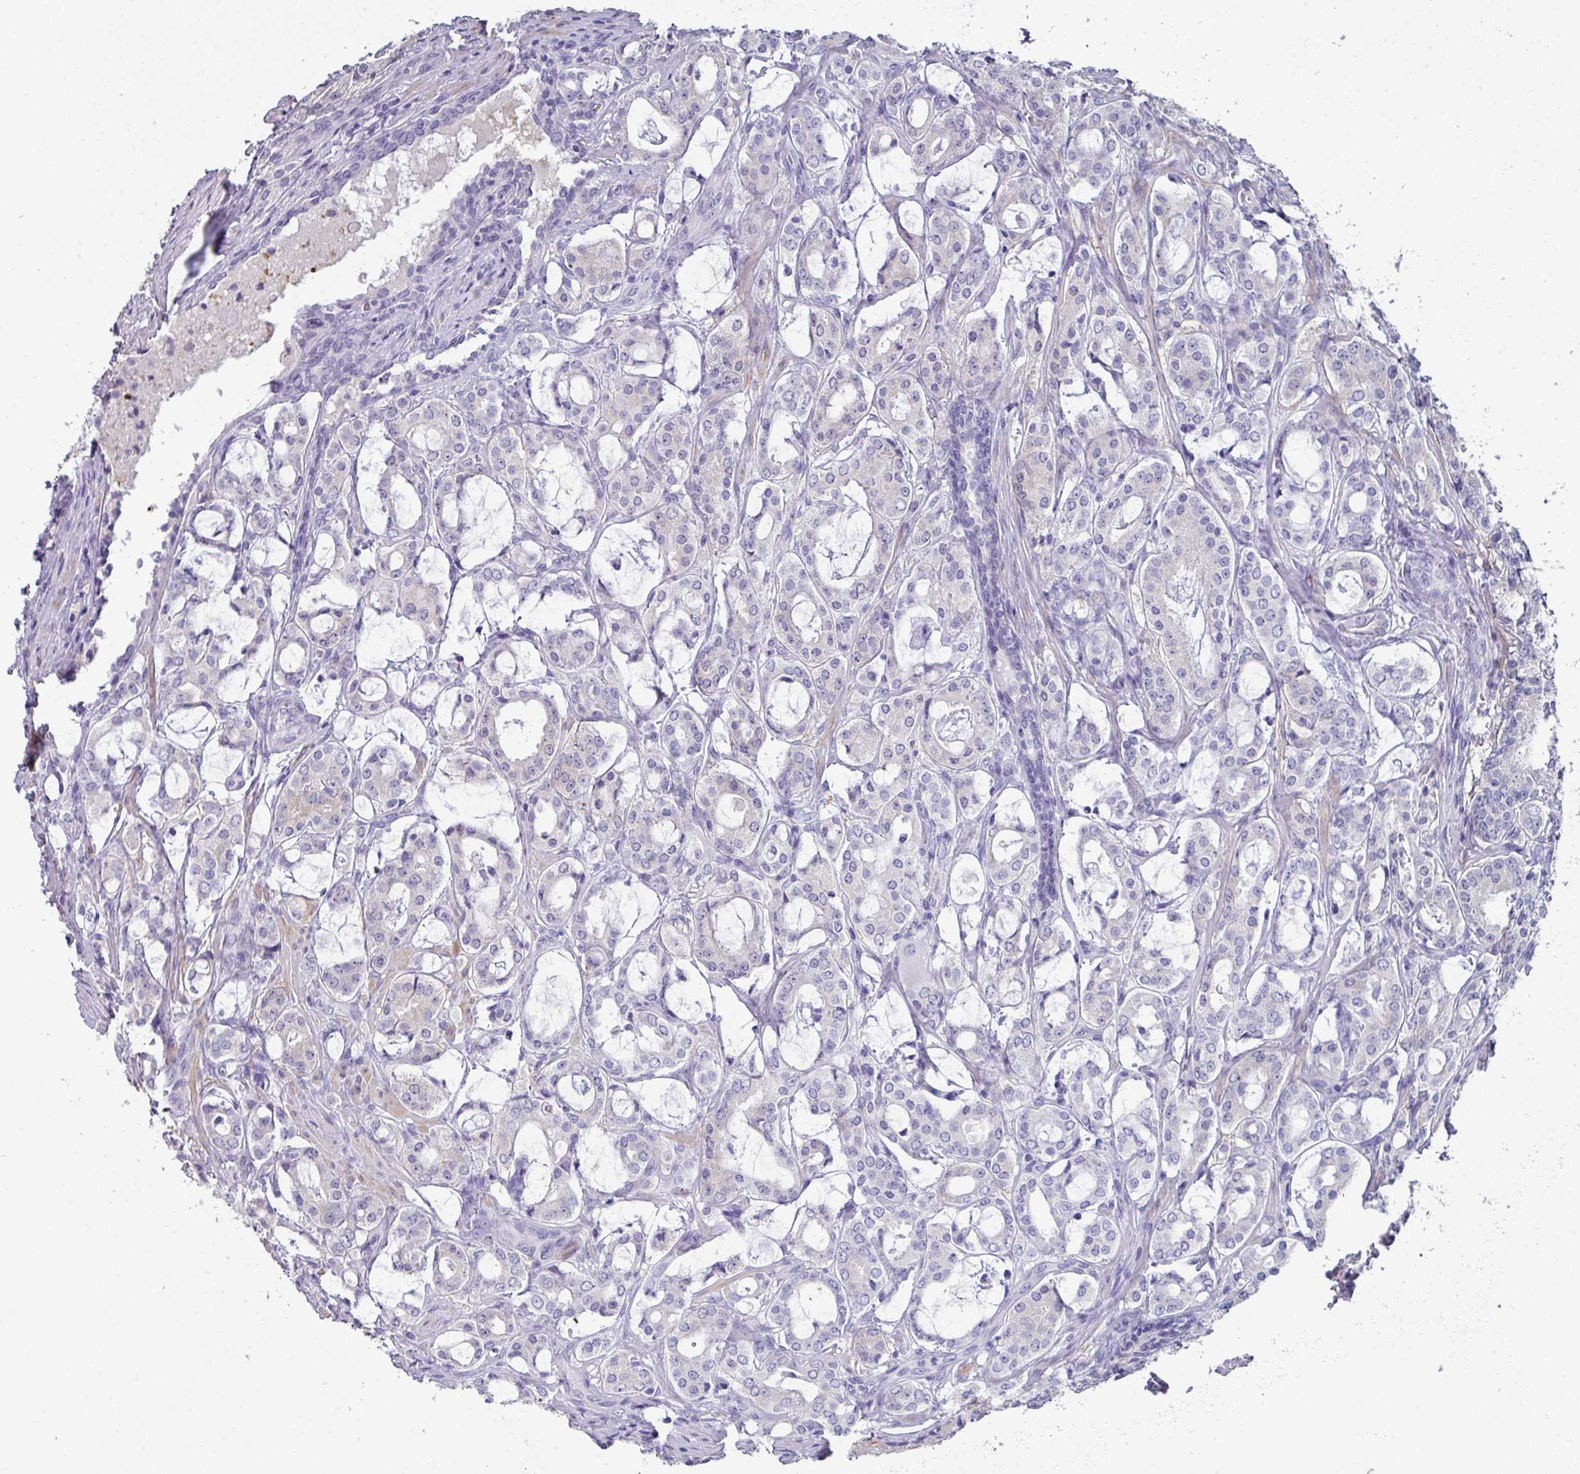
{"staining": {"intensity": "negative", "quantity": "none", "location": "none"}, "tissue": "prostate cancer", "cell_type": "Tumor cells", "image_type": "cancer", "snomed": [{"axis": "morphology", "description": "Adenocarcinoma, High grade"}, {"axis": "topography", "description": "Prostate"}], "caption": "Tumor cells are negative for protein expression in human prostate high-grade adenocarcinoma. (Immunohistochemistry (ihc), brightfield microscopy, high magnification).", "gene": "PEX10", "patient": {"sex": "male", "age": 63}}